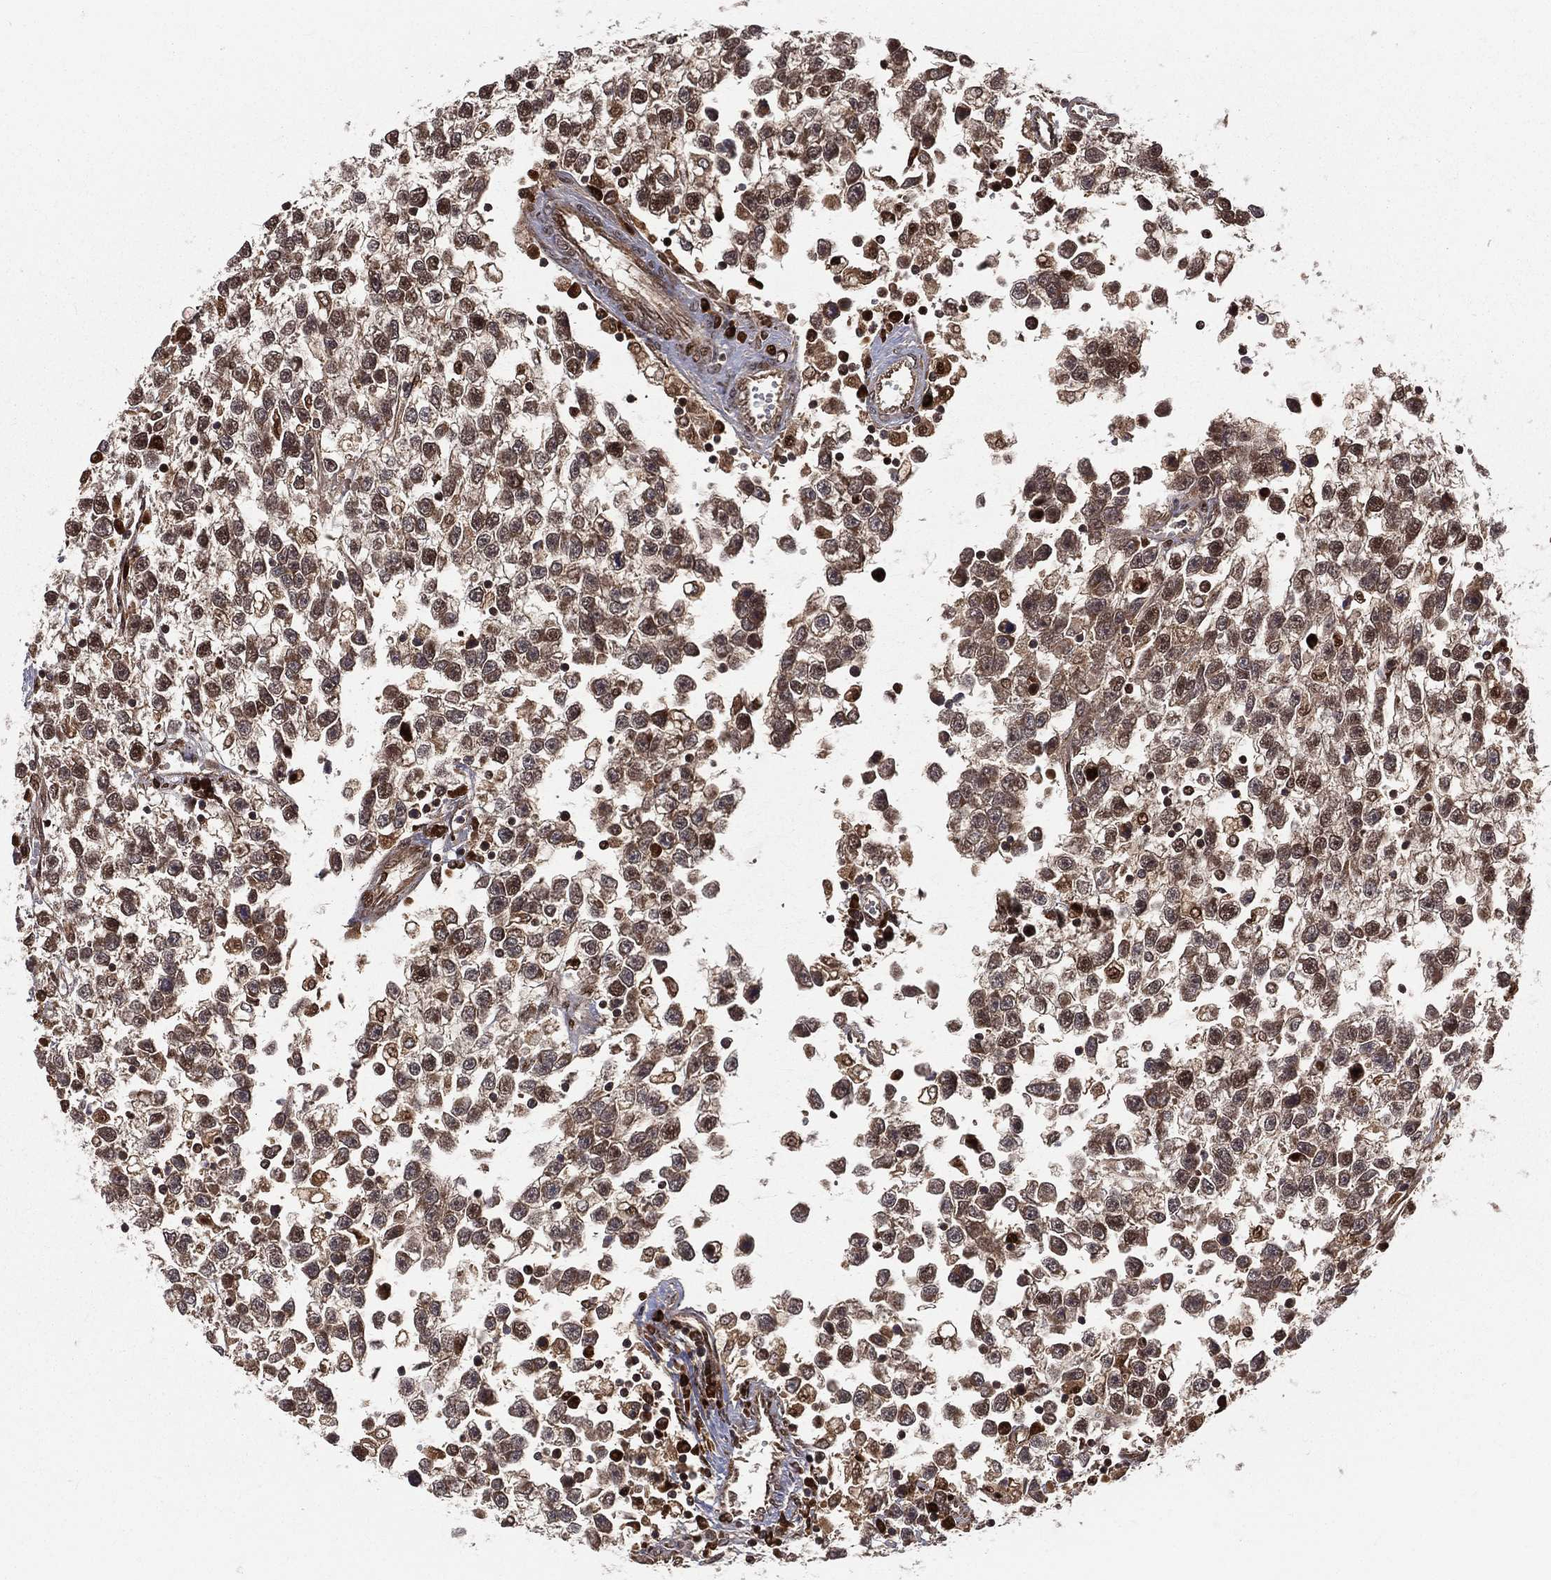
{"staining": {"intensity": "moderate", "quantity": "25%-75%", "location": "cytoplasmic/membranous,nuclear"}, "tissue": "testis cancer", "cell_type": "Tumor cells", "image_type": "cancer", "snomed": [{"axis": "morphology", "description": "Seminoma, NOS"}, {"axis": "topography", "description": "Testis"}], "caption": "A photomicrograph of seminoma (testis) stained for a protein exhibits moderate cytoplasmic/membranous and nuclear brown staining in tumor cells.", "gene": "MDM2", "patient": {"sex": "male", "age": 34}}